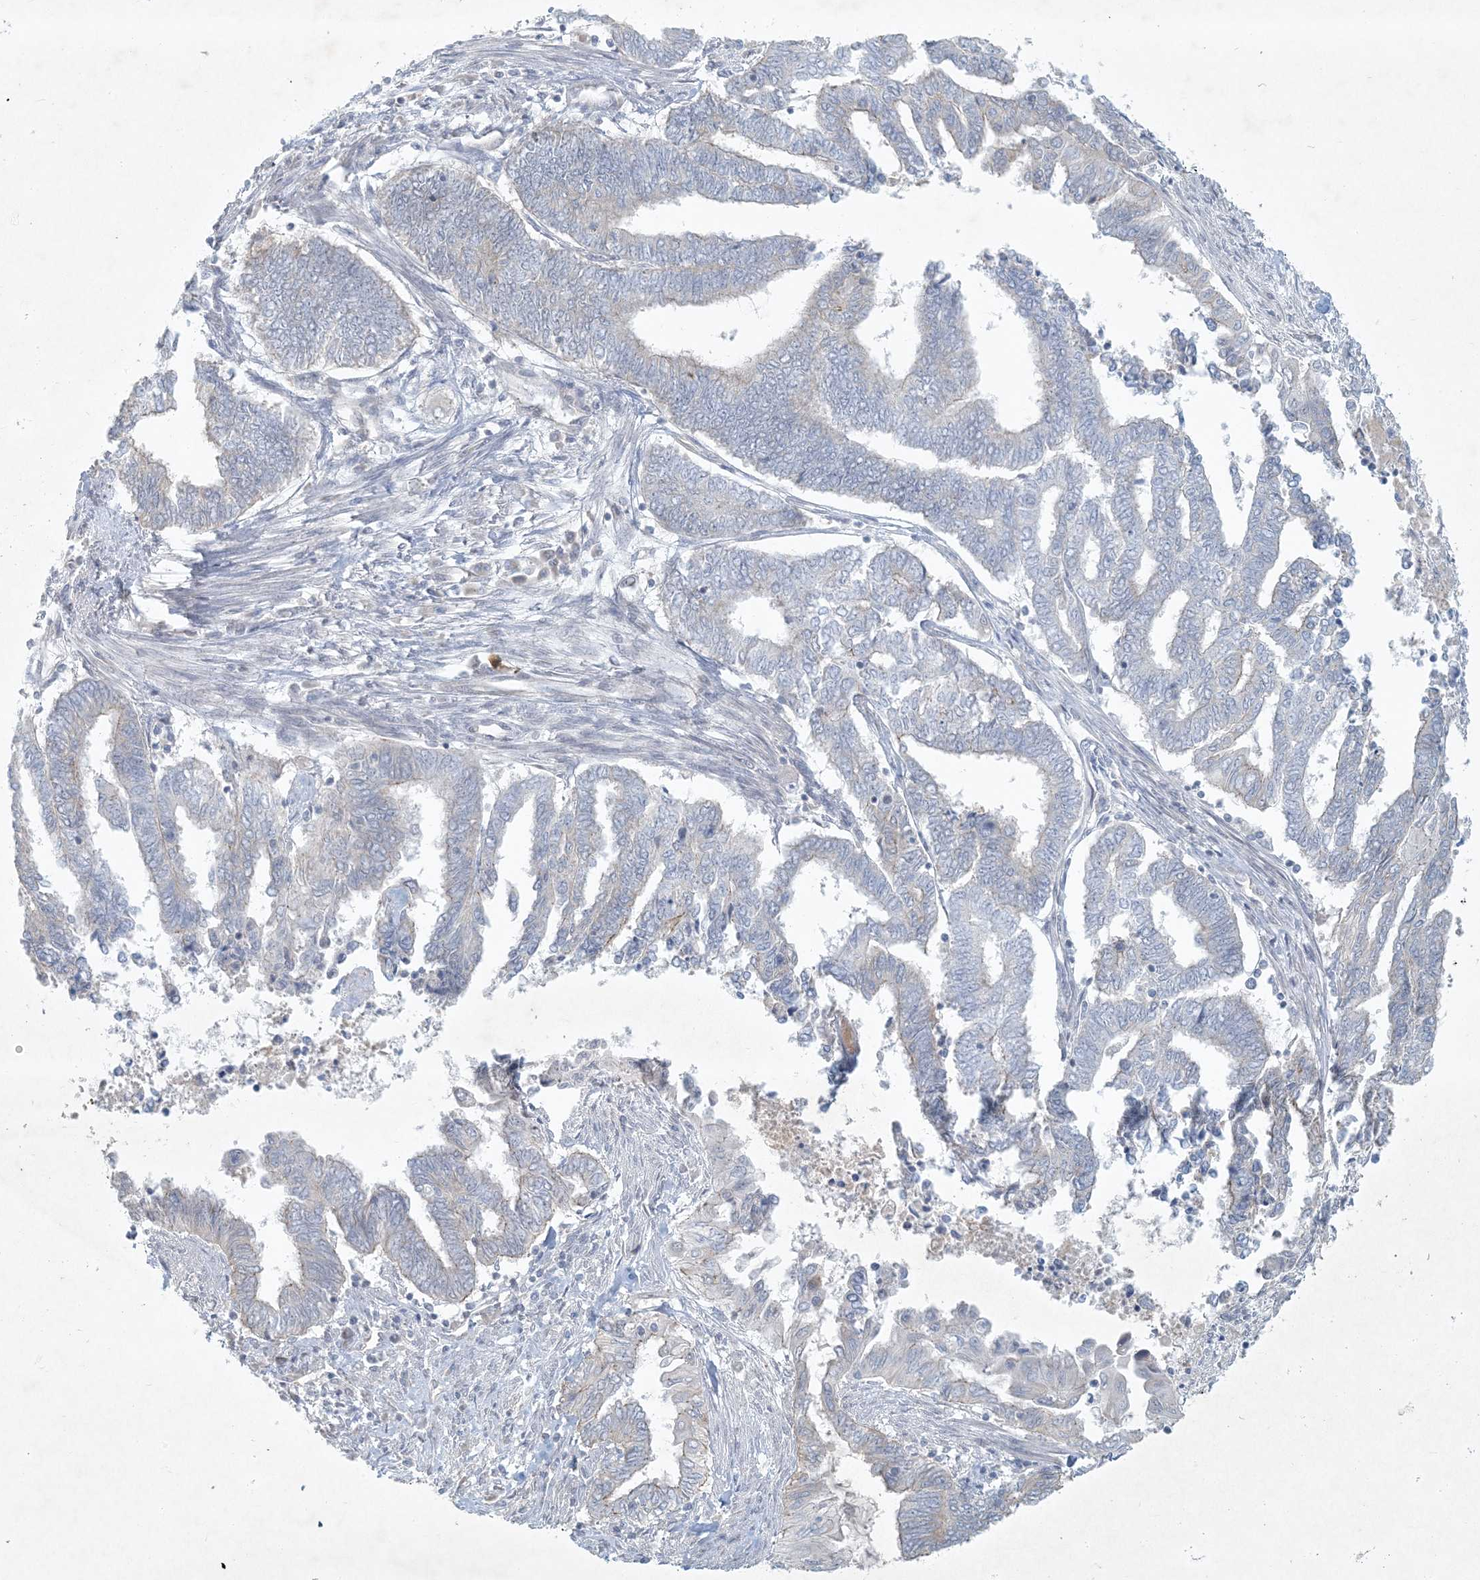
{"staining": {"intensity": "negative", "quantity": "none", "location": "none"}, "tissue": "endometrial cancer", "cell_type": "Tumor cells", "image_type": "cancer", "snomed": [{"axis": "morphology", "description": "Adenocarcinoma, NOS"}, {"axis": "topography", "description": "Uterus"}, {"axis": "topography", "description": "Endometrium"}], "caption": "DAB immunohistochemical staining of human endometrial cancer (adenocarcinoma) displays no significant staining in tumor cells.", "gene": "BCORL1", "patient": {"sex": "female", "age": 70}}